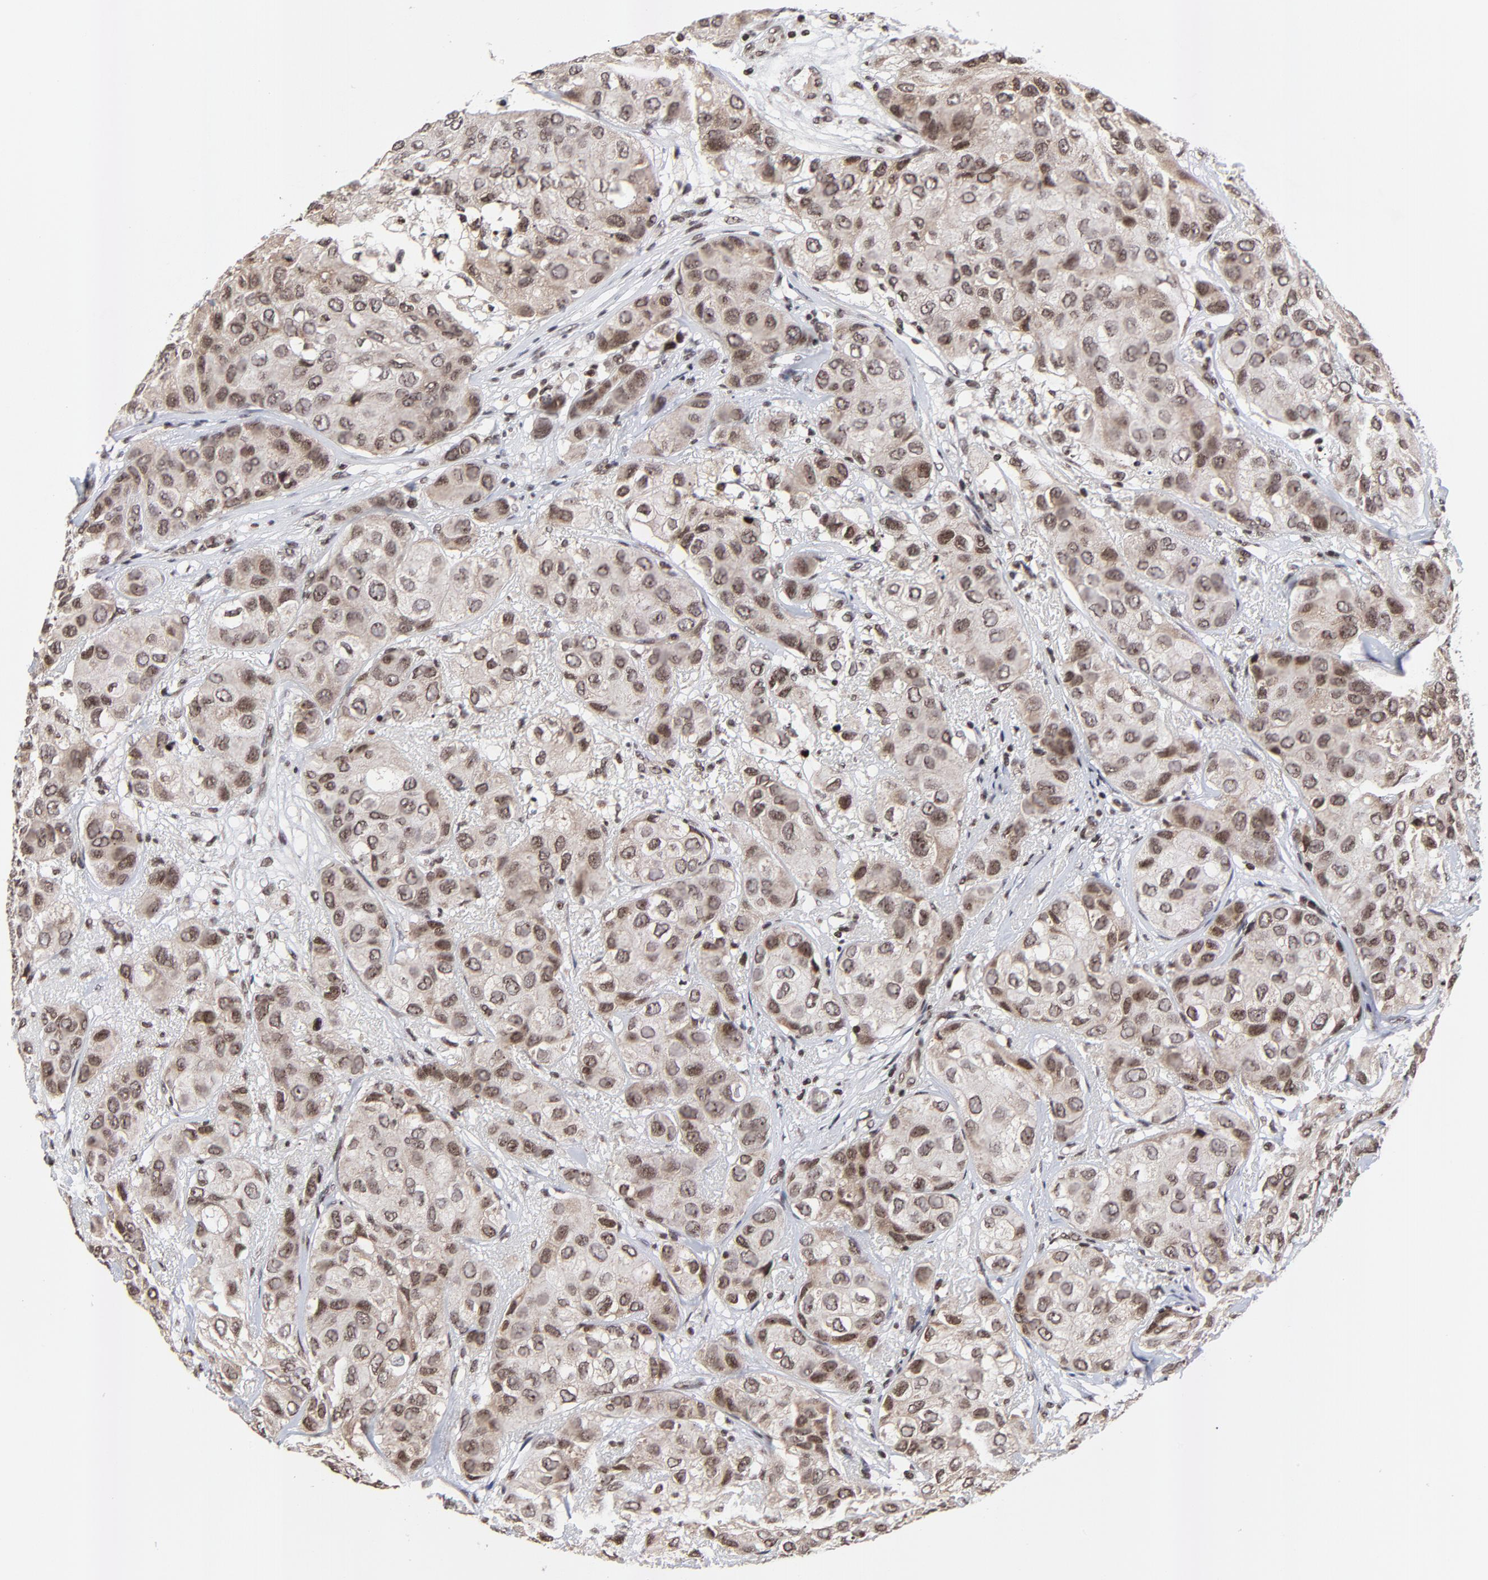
{"staining": {"intensity": "strong", "quantity": ">75%", "location": "cytoplasmic/membranous,nuclear"}, "tissue": "breast cancer", "cell_type": "Tumor cells", "image_type": "cancer", "snomed": [{"axis": "morphology", "description": "Duct carcinoma"}, {"axis": "topography", "description": "Breast"}], "caption": "Breast cancer tissue demonstrates strong cytoplasmic/membranous and nuclear expression in approximately >75% of tumor cells, visualized by immunohistochemistry.", "gene": "ZNF777", "patient": {"sex": "female", "age": 68}}